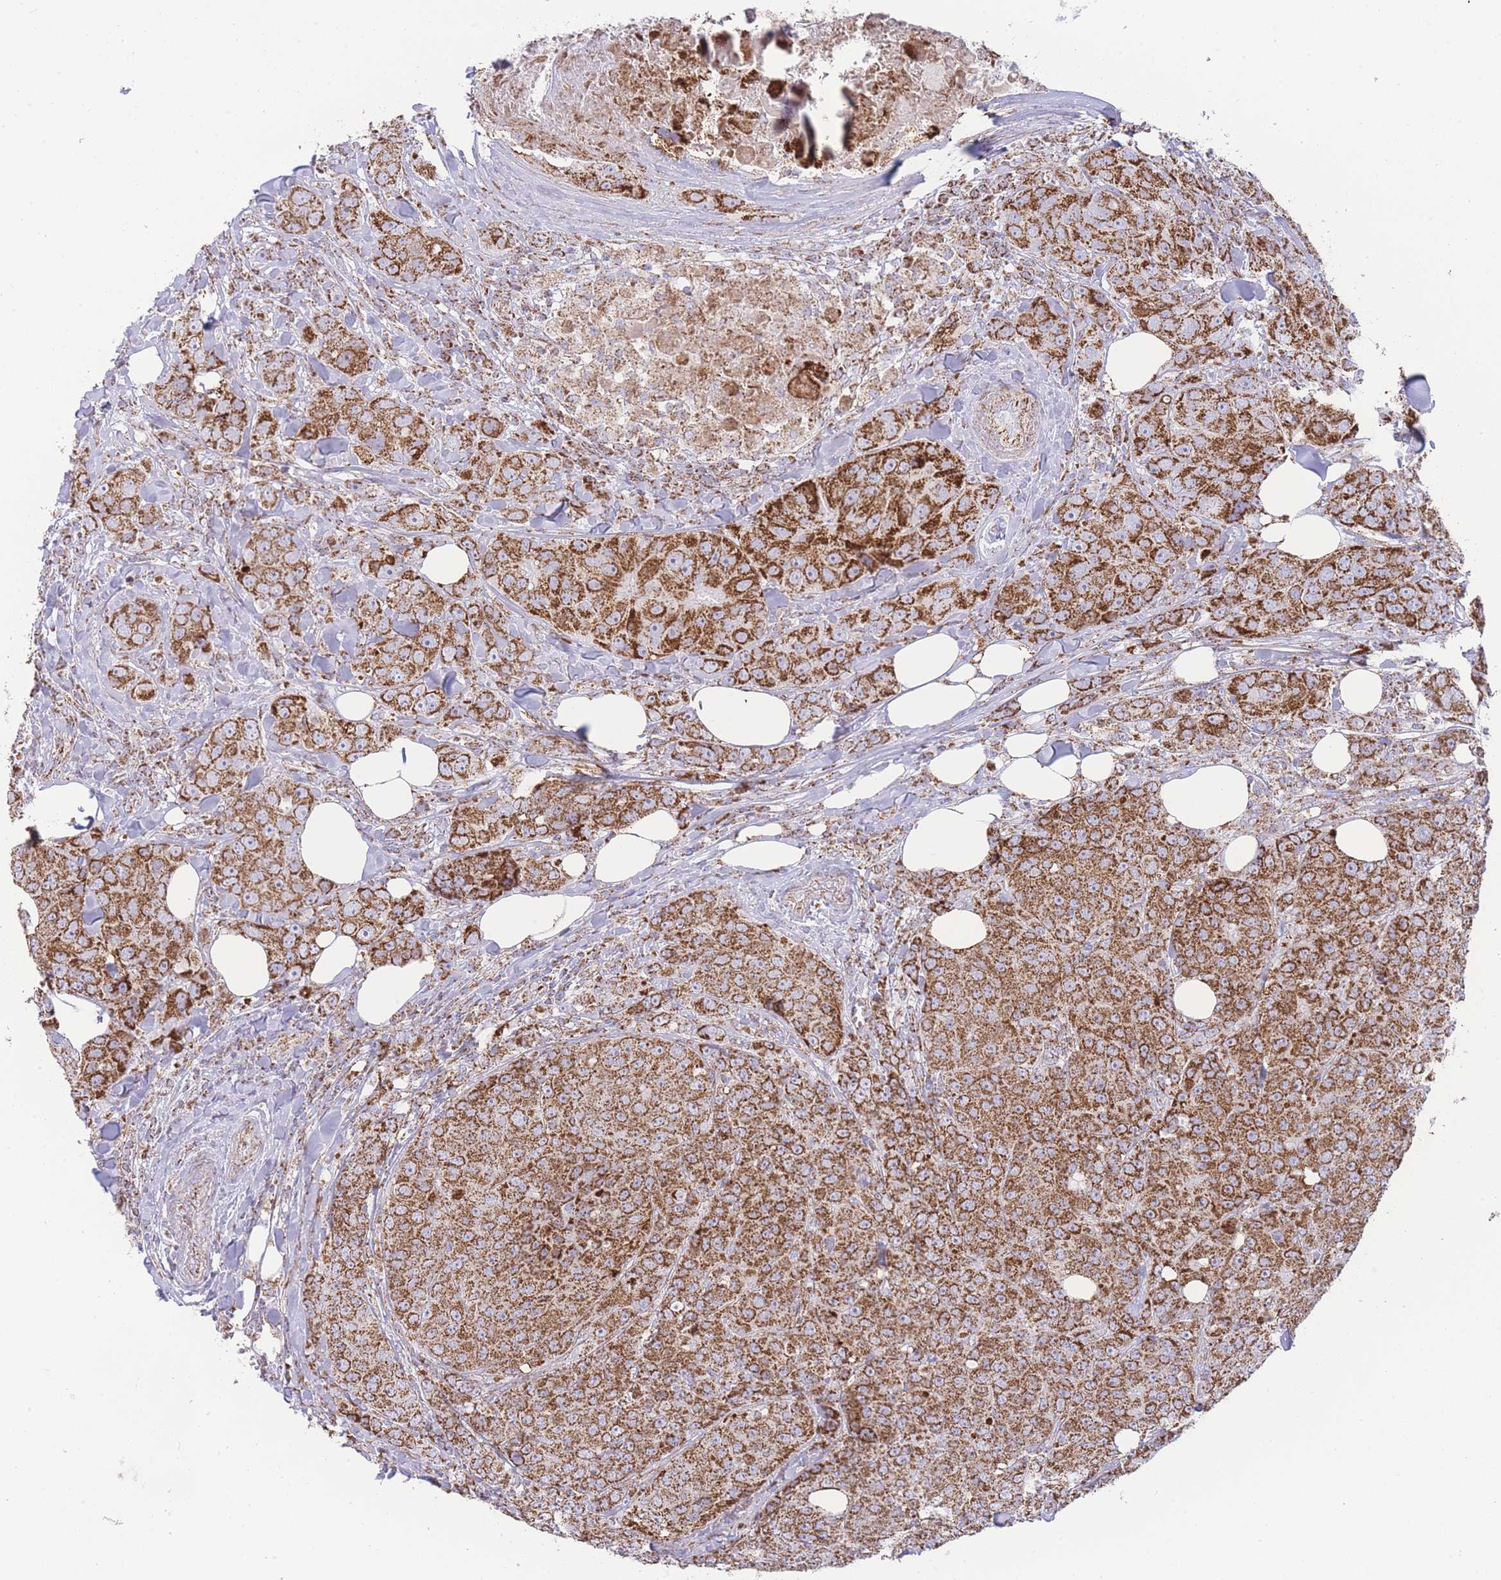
{"staining": {"intensity": "moderate", "quantity": ">75%", "location": "cytoplasmic/membranous"}, "tissue": "breast cancer", "cell_type": "Tumor cells", "image_type": "cancer", "snomed": [{"axis": "morphology", "description": "Duct carcinoma"}, {"axis": "topography", "description": "Breast"}], "caption": "A histopathology image of breast cancer (invasive ductal carcinoma) stained for a protein exhibits moderate cytoplasmic/membranous brown staining in tumor cells. Immunohistochemistry (ihc) stains the protein of interest in brown and the nuclei are stained blue.", "gene": "GSTM1", "patient": {"sex": "female", "age": 43}}